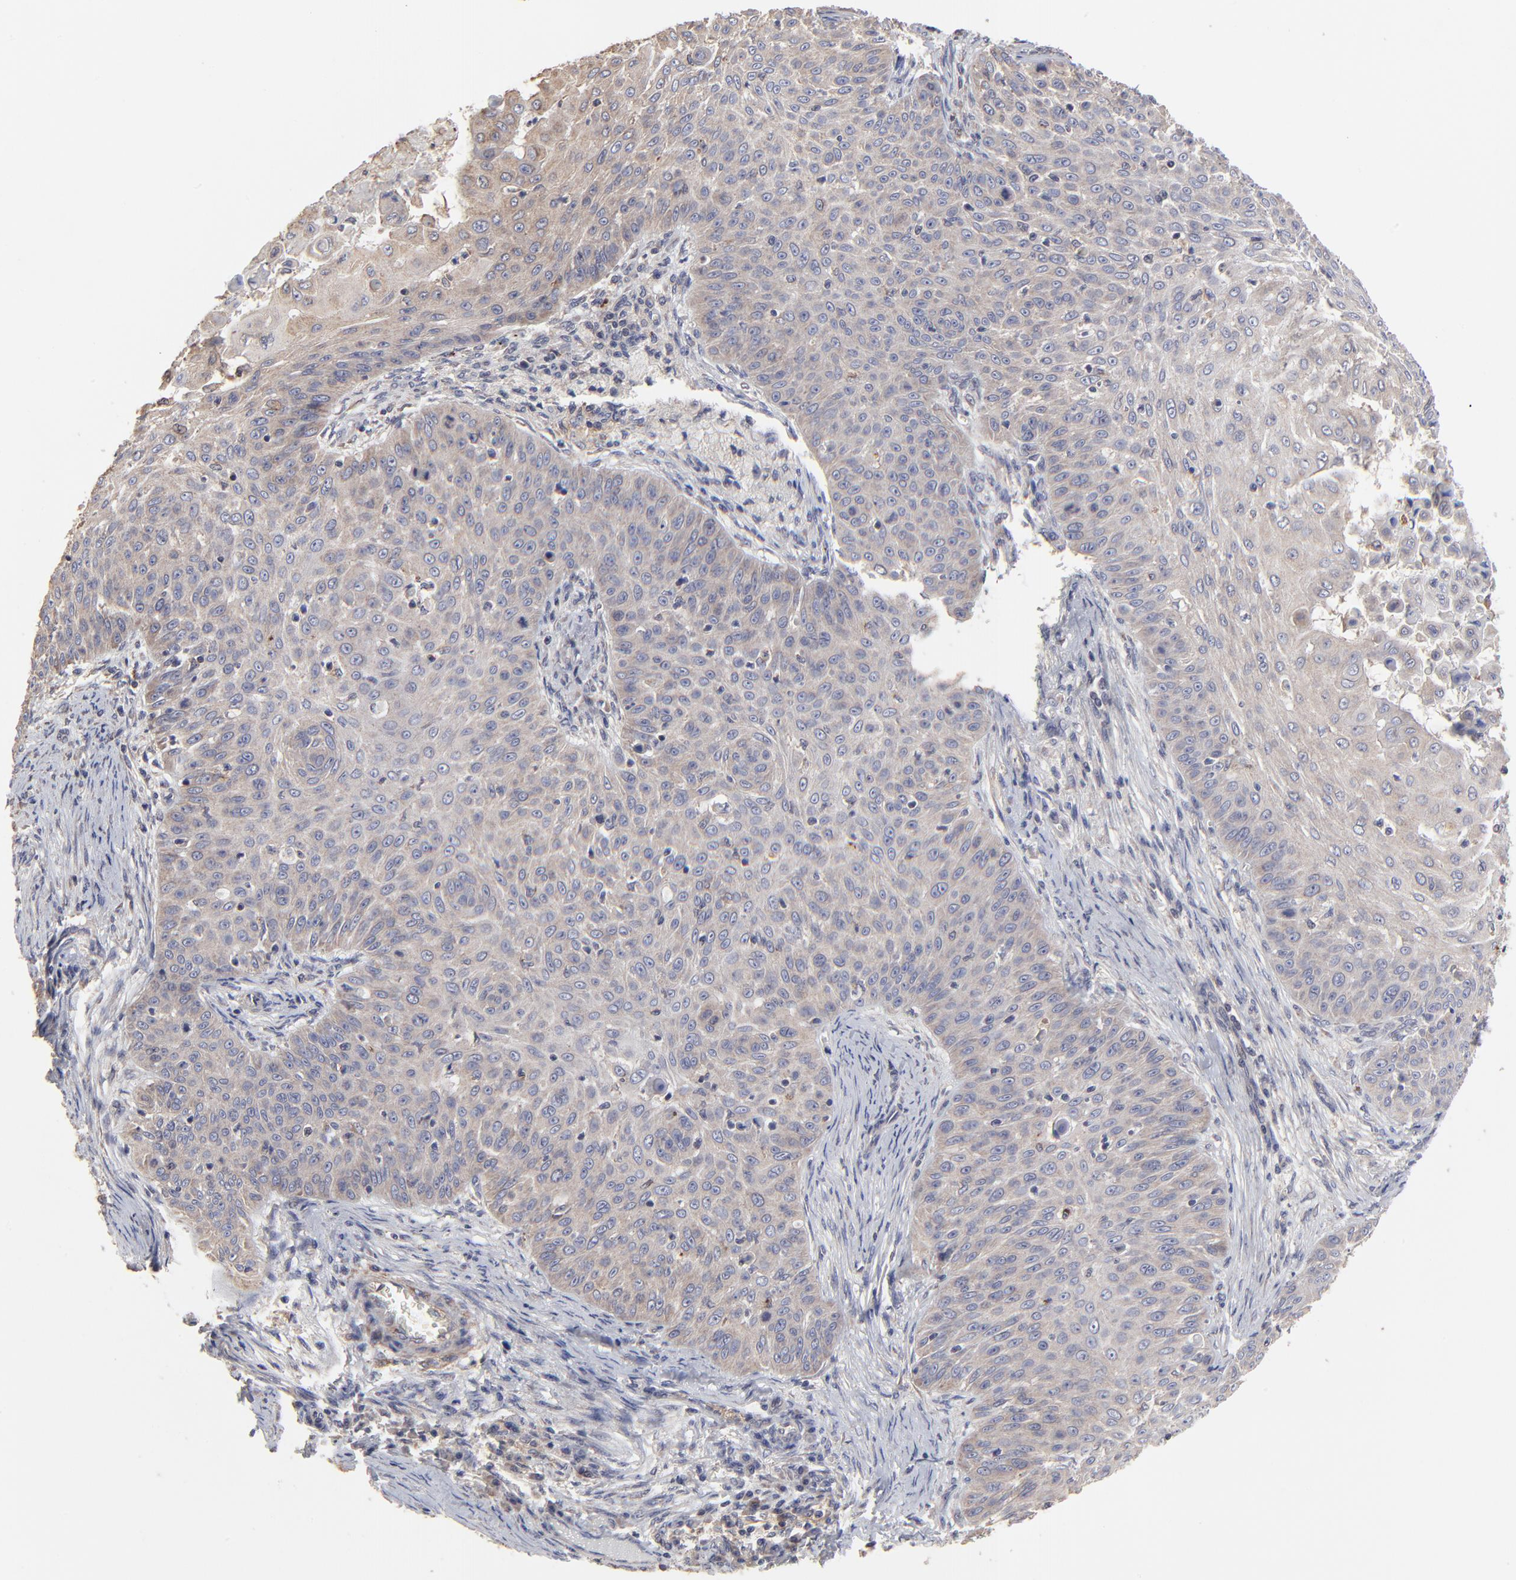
{"staining": {"intensity": "negative", "quantity": "none", "location": "none"}, "tissue": "skin cancer", "cell_type": "Tumor cells", "image_type": "cancer", "snomed": [{"axis": "morphology", "description": "Squamous cell carcinoma, NOS"}, {"axis": "topography", "description": "Skin"}], "caption": "The immunohistochemistry histopathology image has no significant expression in tumor cells of skin cancer tissue.", "gene": "ELP2", "patient": {"sex": "male", "age": 82}}